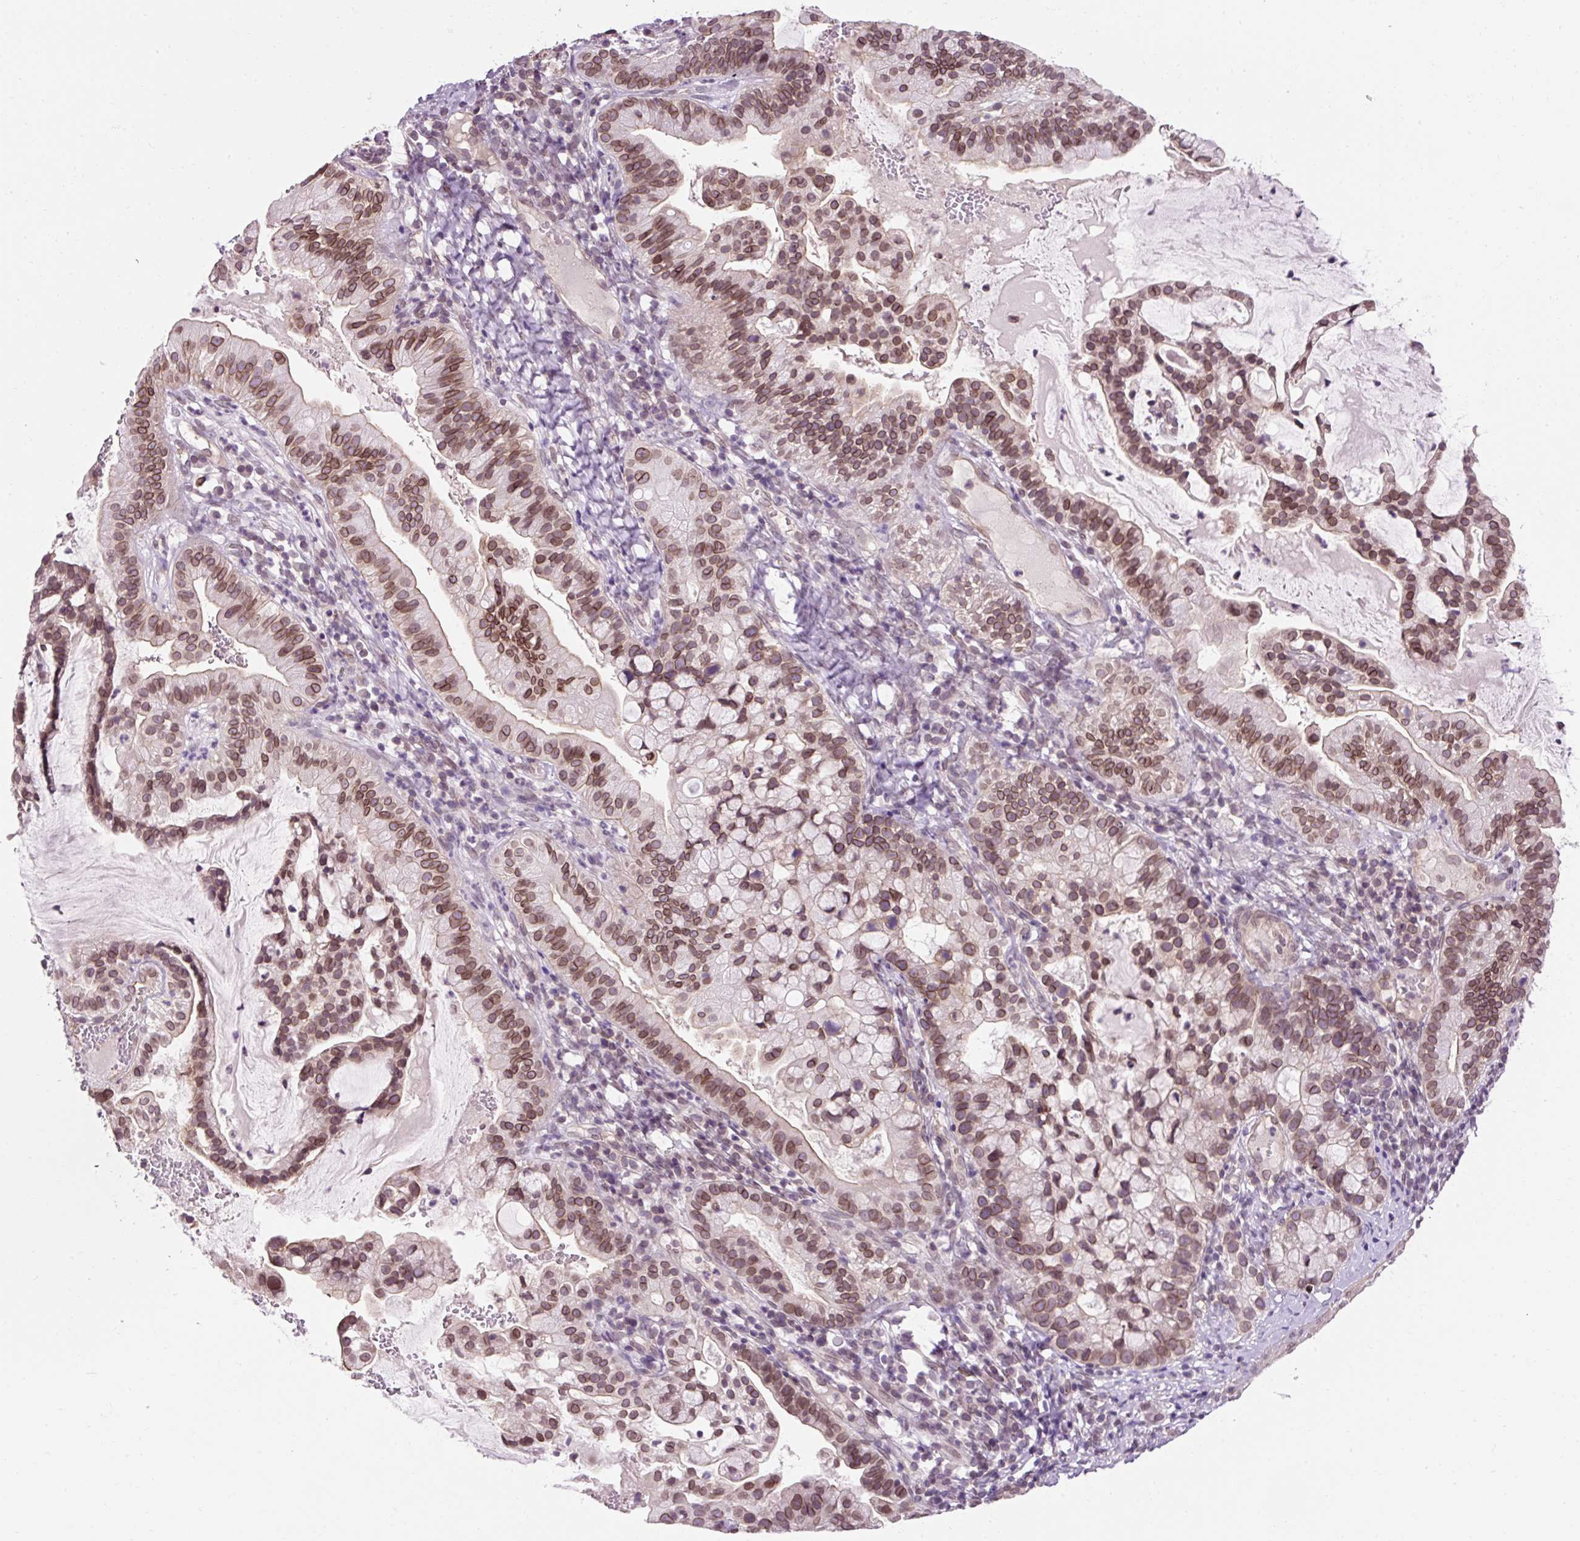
{"staining": {"intensity": "moderate", "quantity": ">75%", "location": "cytoplasmic/membranous,nuclear"}, "tissue": "cervical cancer", "cell_type": "Tumor cells", "image_type": "cancer", "snomed": [{"axis": "morphology", "description": "Adenocarcinoma, NOS"}, {"axis": "topography", "description": "Cervix"}], "caption": "Tumor cells demonstrate moderate cytoplasmic/membranous and nuclear expression in about >75% of cells in cervical cancer.", "gene": "ZNF610", "patient": {"sex": "female", "age": 41}}